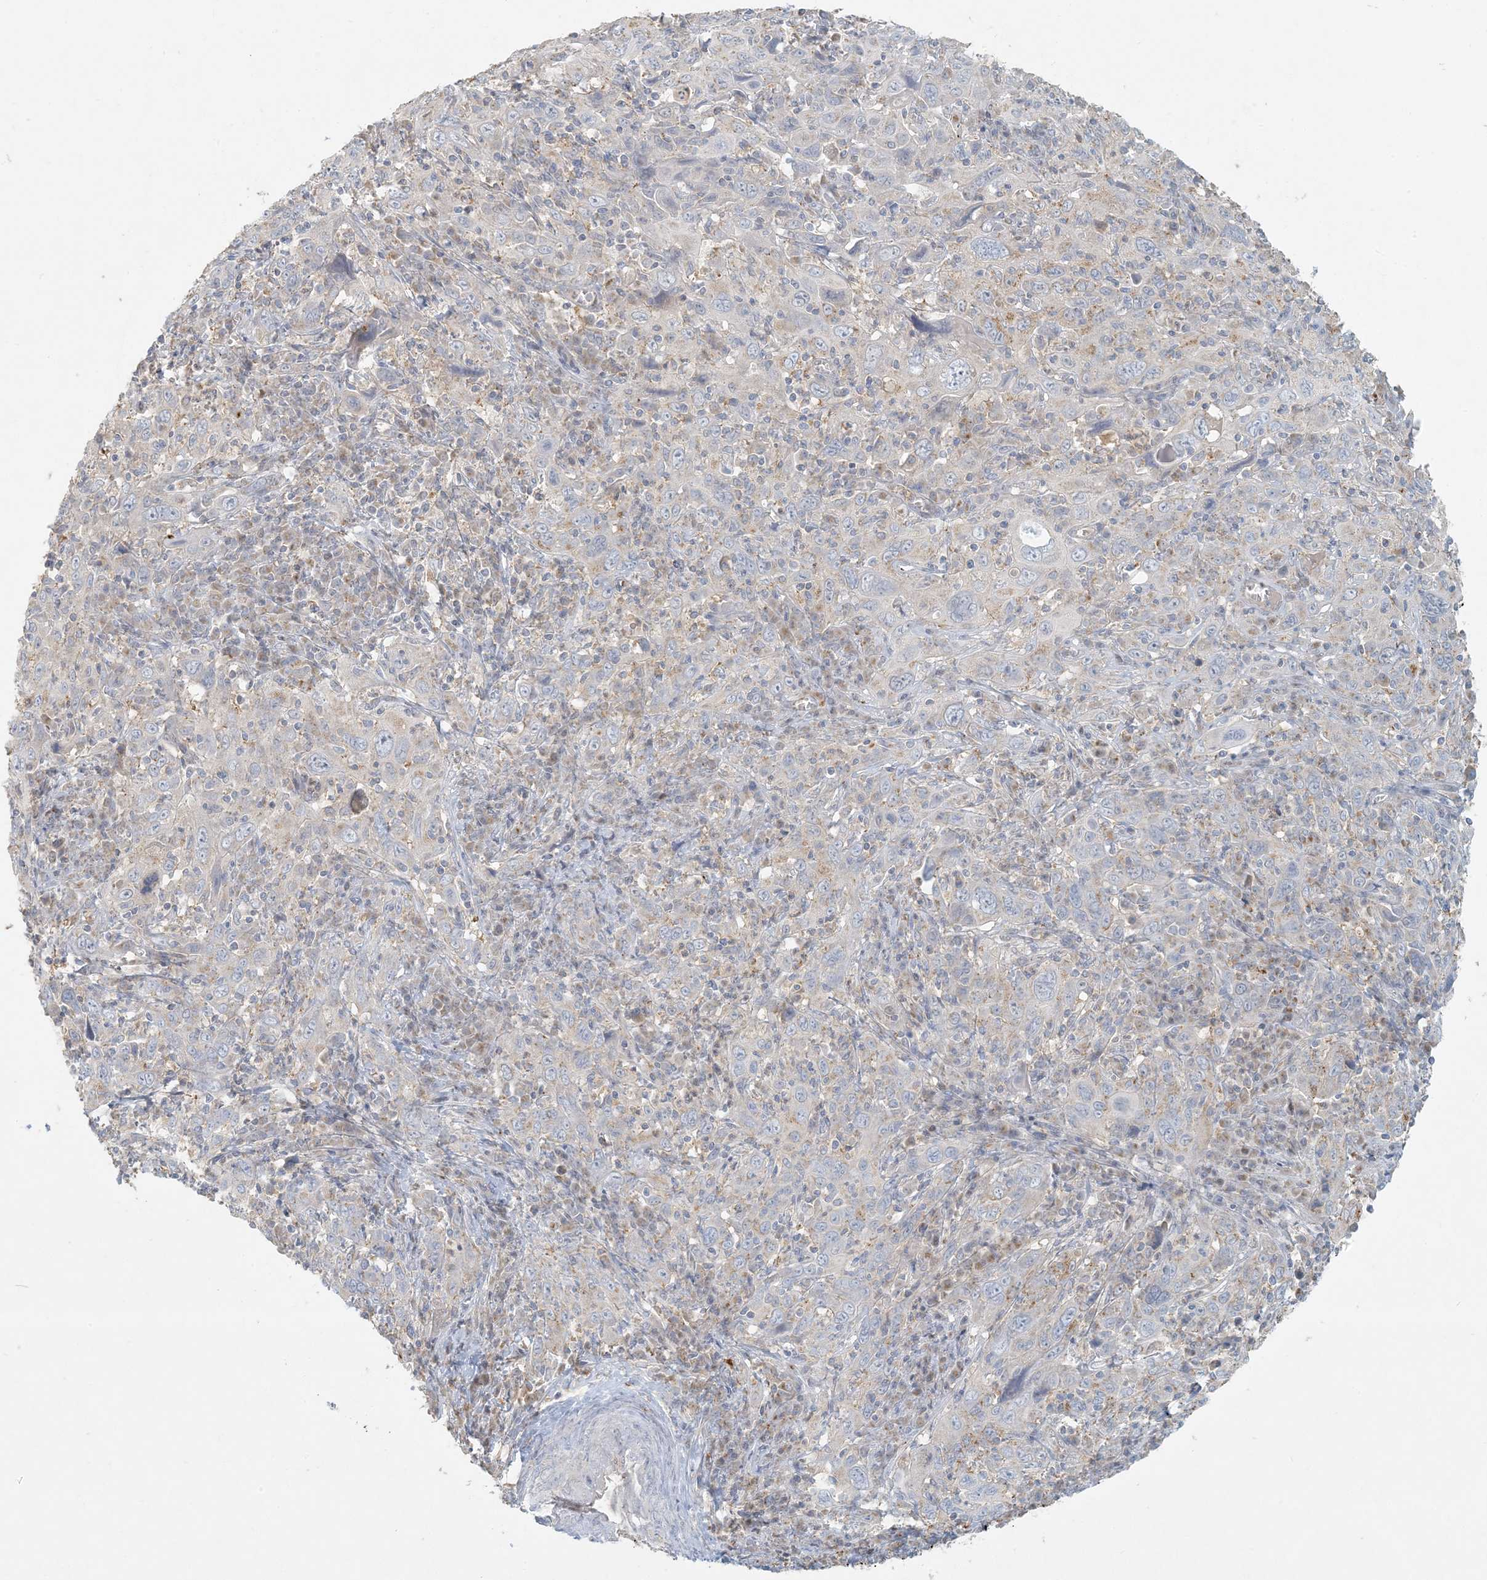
{"staining": {"intensity": "negative", "quantity": "none", "location": "none"}, "tissue": "cervical cancer", "cell_type": "Tumor cells", "image_type": "cancer", "snomed": [{"axis": "morphology", "description": "Squamous cell carcinoma, NOS"}, {"axis": "topography", "description": "Cervix"}], "caption": "Immunohistochemical staining of human cervical cancer (squamous cell carcinoma) shows no significant expression in tumor cells.", "gene": "HACL1", "patient": {"sex": "female", "age": 46}}